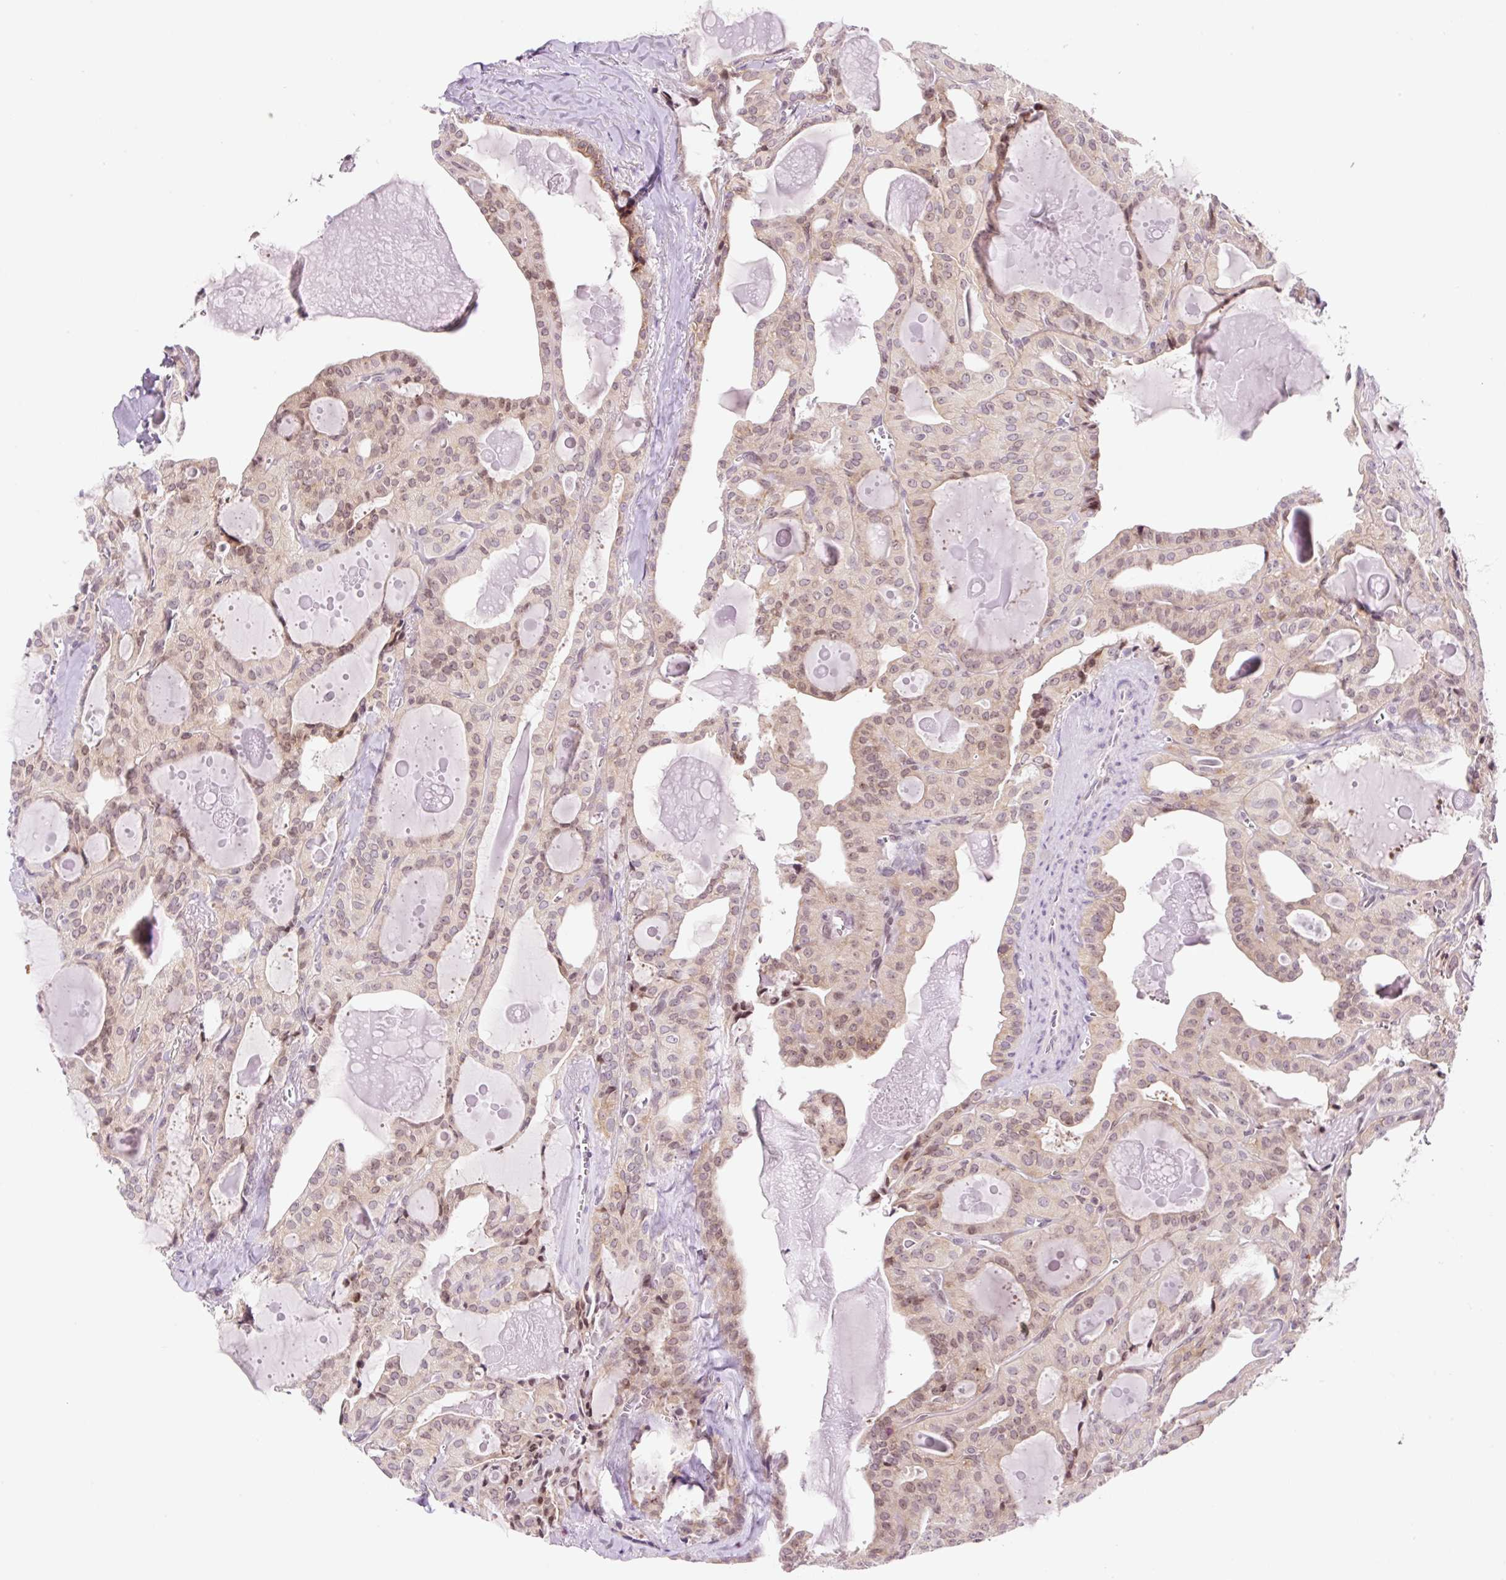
{"staining": {"intensity": "weak", "quantity": "25%-75%", "location": "nuclear"}, "tissue": "thyroid cancer", "cell_type": "Tumor cells", "image_type": "cancer", "snomed": [{"axis": "morphology", "description": "Papillary adenocarcinoma, NOS"}, {"axis": "topography", "description": "Thyroid gland"}], "caption": "This is a photomicrograph of immunohistochemistry staining of papillary adenocarcinoma (thyroid), which shows weak positivity in the nuclear of tumor cells.", "gene": "RPL41", "patient": {"sex": "male", "age": 52}}